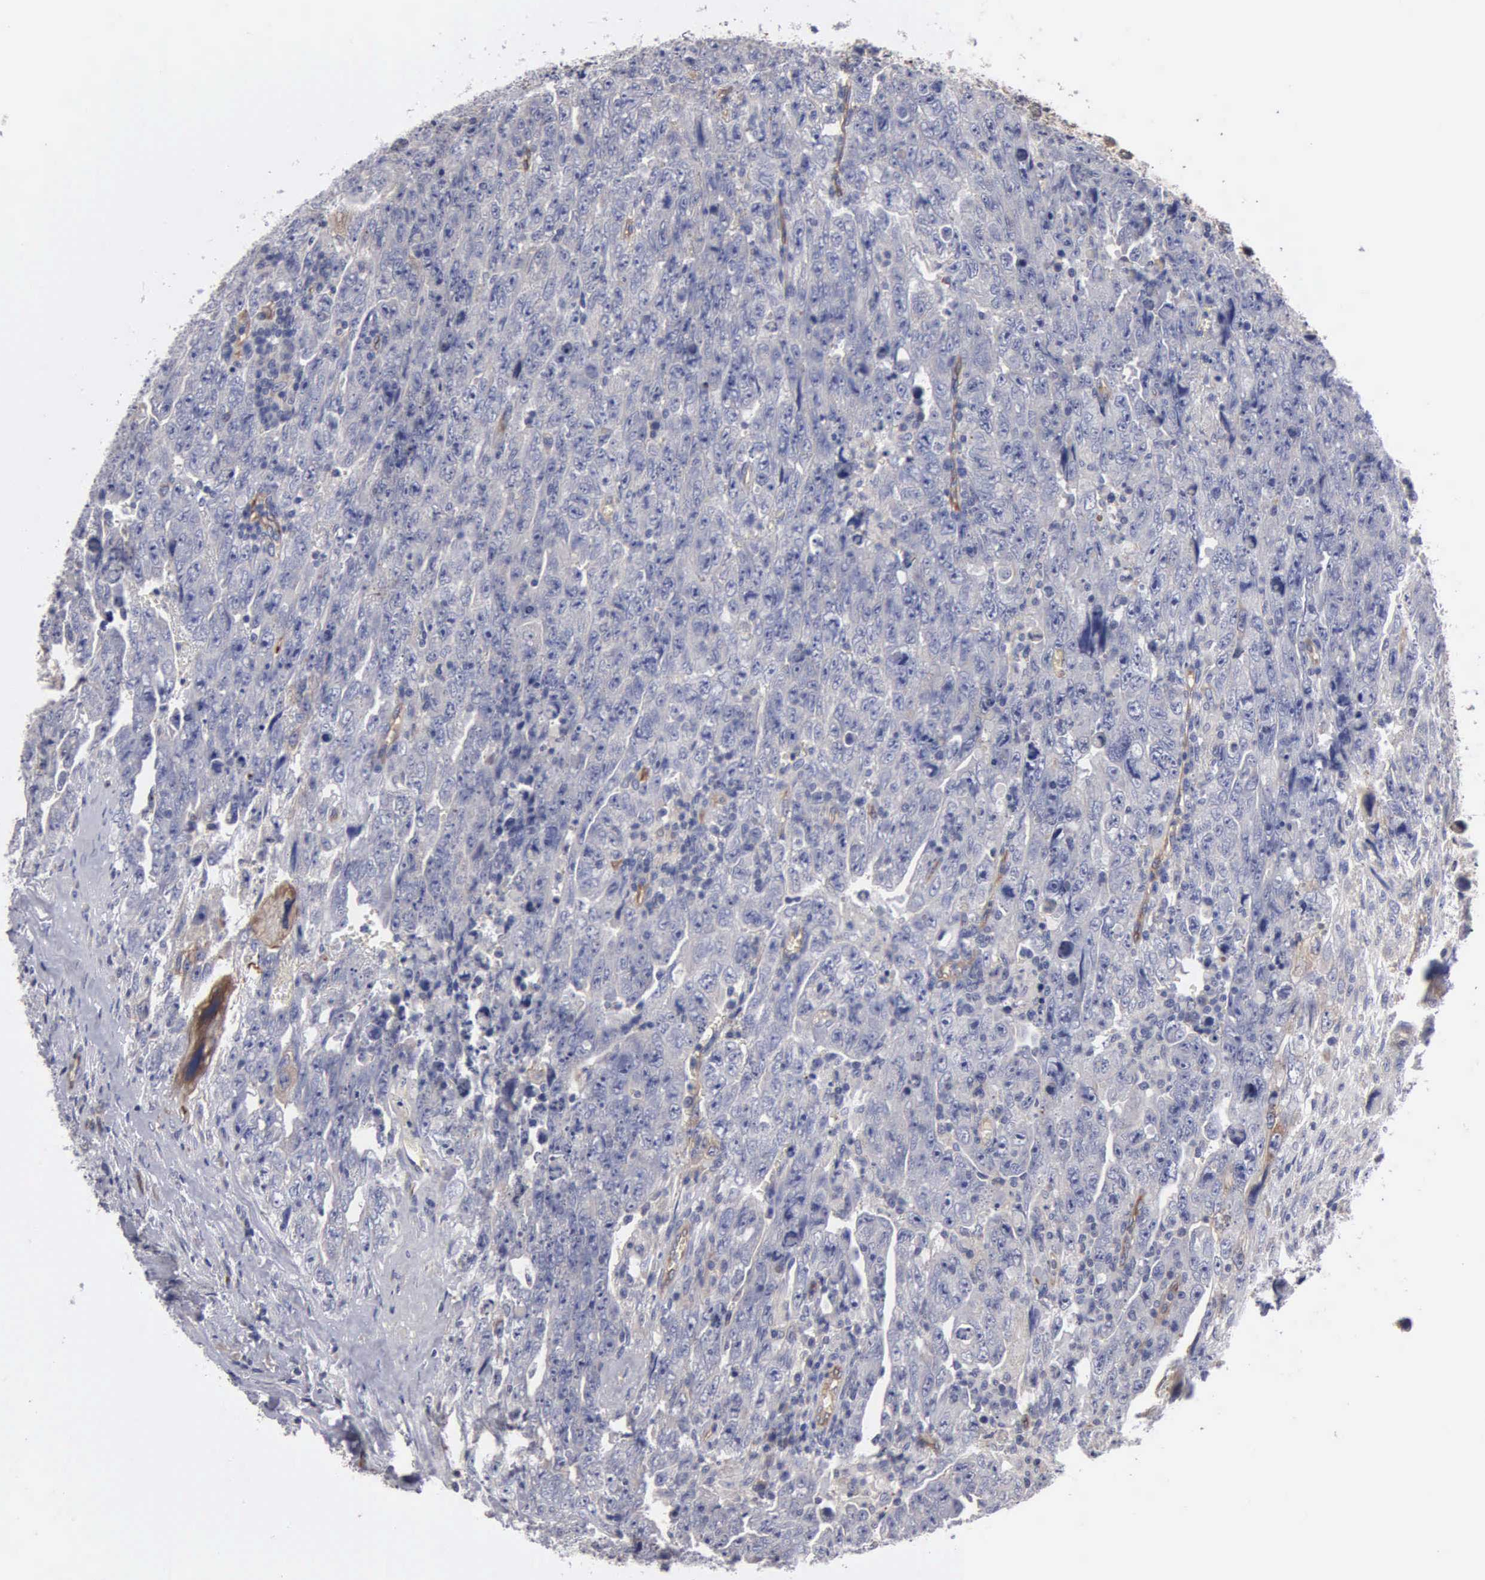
{"staining": {"intensity": "negative", "quantity": "none", "location": "none"}, "tissue": "testis cancer", "cell_type": "Tumor cells", "image_type": "cancer", "snomed": [{"axis": "morphology", "description": "Carcinoma, Embryonal, NOS"}, {"axis": "topography", "description": "Testis"}], "caption": "Testis cancer (embryonal carcinoma) was stained to show a protein in brown. There is no significant positivity in tumor cells.", "gene": "RDX", "patient": {"sex": "male", "age": 28}}